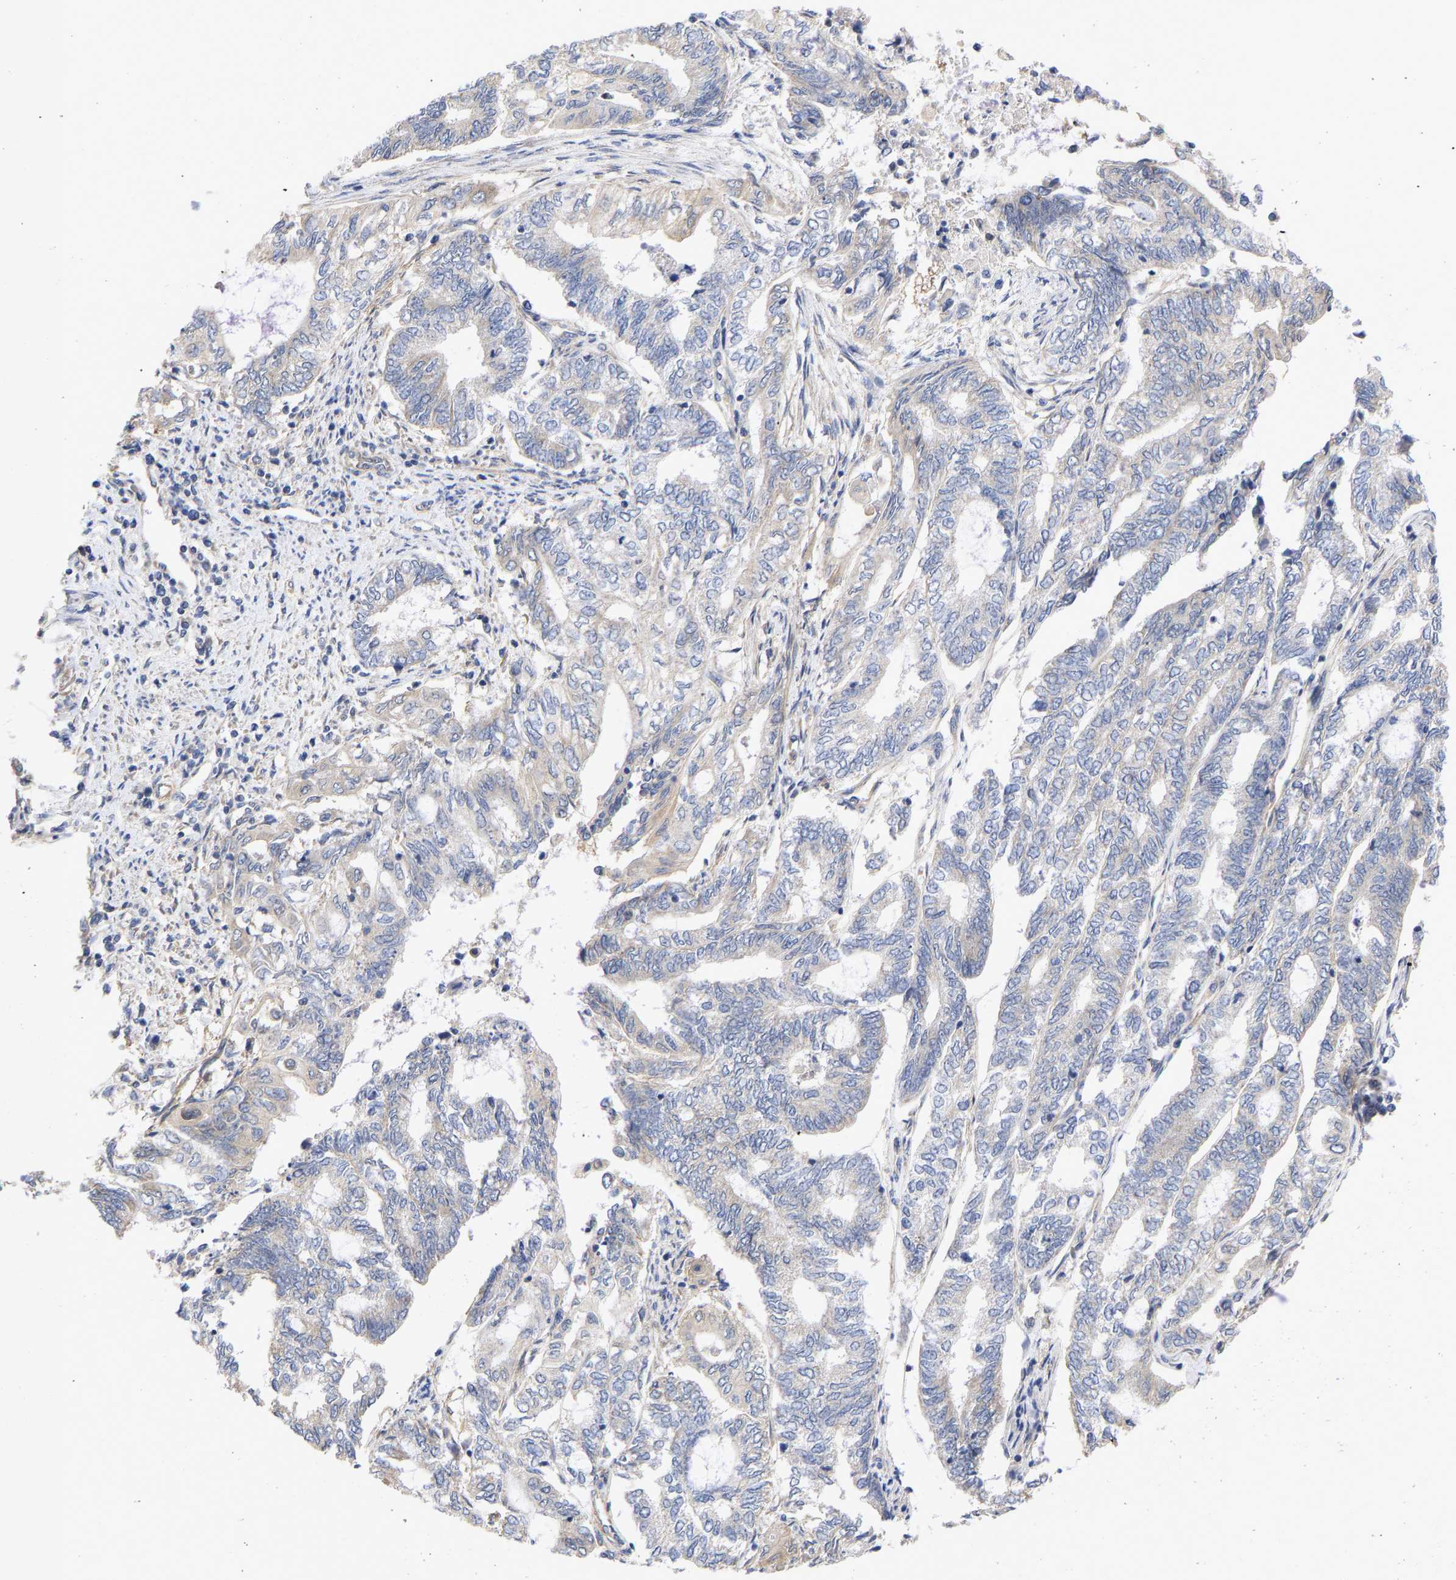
{"staining": {"intensity": "negative", "quantity": "none", "location": "none"}, "tissue": "endometrial cancer", "cell_type": "Tumor cells", "image_type": "cancer", "snomed": [{"axis": "morphology", "description": "Adenocarcinoma, NOS"}, {"axis": "topography", "description": "Uterus"}, {"axis": "topography", "description": "Endometrium"}], "caption": "Immunohistochemistry (IHC) histopathology image of neoplastic tissue: endometrial adenocarcinoma stained with DAB demonstrates no significant protein staining in tumor cells.", "gene": "MAP2K3", "patient": {"sex": "female", "age": 70}}